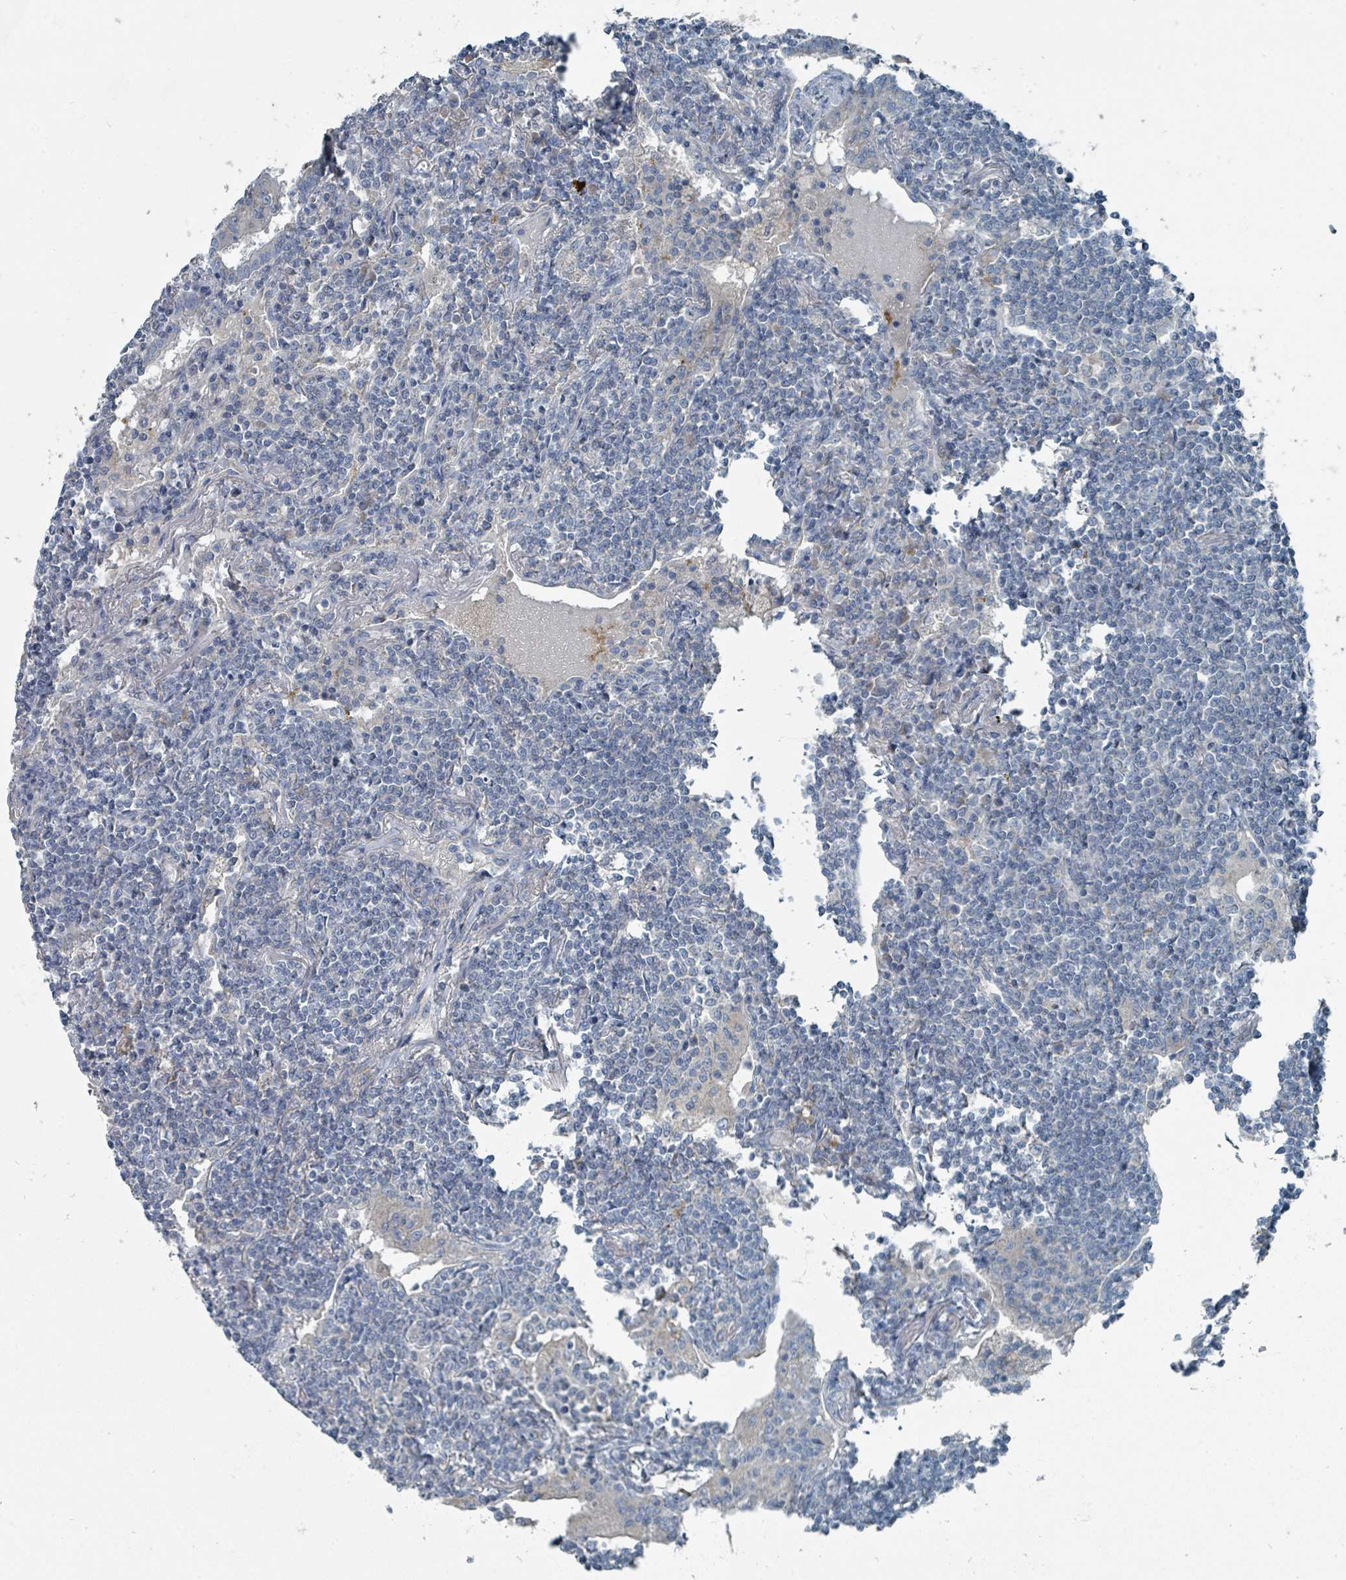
{"staining": {"intensity": "negative", "quantity": "none", "location": "none"}, "tissue": "lymphoma", "cell_type": "Tumor cells", "image_type": "cancer", "snomed": [{"axis": "morphology", "description": "Malignant lymphoma, non-Hodgkin's type, Low grade"}, {"axis": "topography", "description": "Lung"}], "caption": "There is no significant positivity in tumor cells of lymphoma.", "gene": "RASA4", "patient": {"sex": "female", "age": 71}}